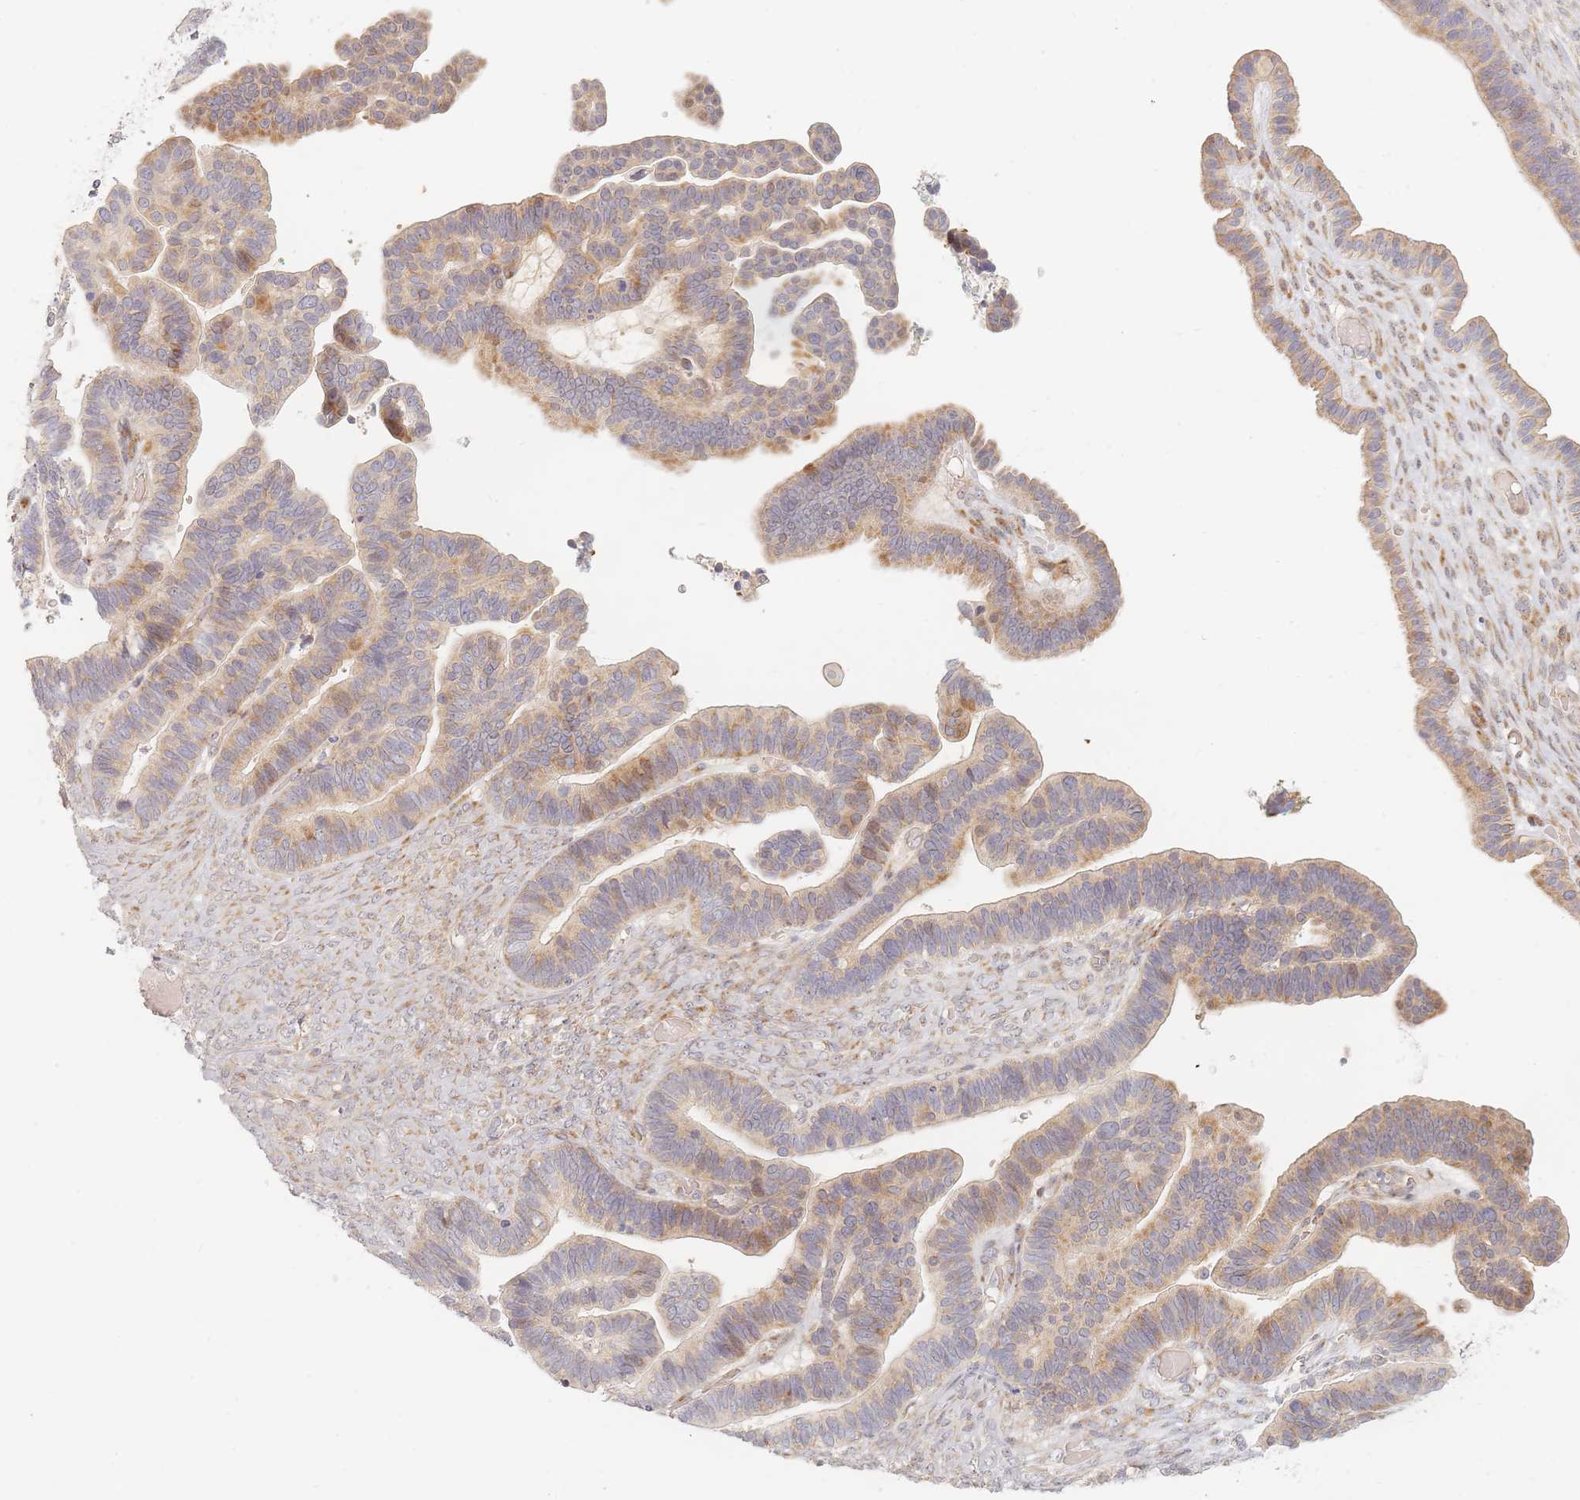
{"staining": {"intensity": "moderate", "quantity": ">75%", "location": "cytoplasmic/membranous"}, "tissue": "ovarian cancer", "cell_type": "Tumor cells", "image_type": "cancer", "snomed": [{"axis": "morphology", "description": "Cystadenocarcinoma, serous, NOS"}, {"axis": "topography", "description": "Ovary"}], "caption": "Ovarian cancer stained with immunohistochemistry displays moderate cytoplasmic/membranous positivity in approximately >75% of tumor cells.", "gene": "ZKSCAN7", "patient": {"sex": "female", "age": 56}}